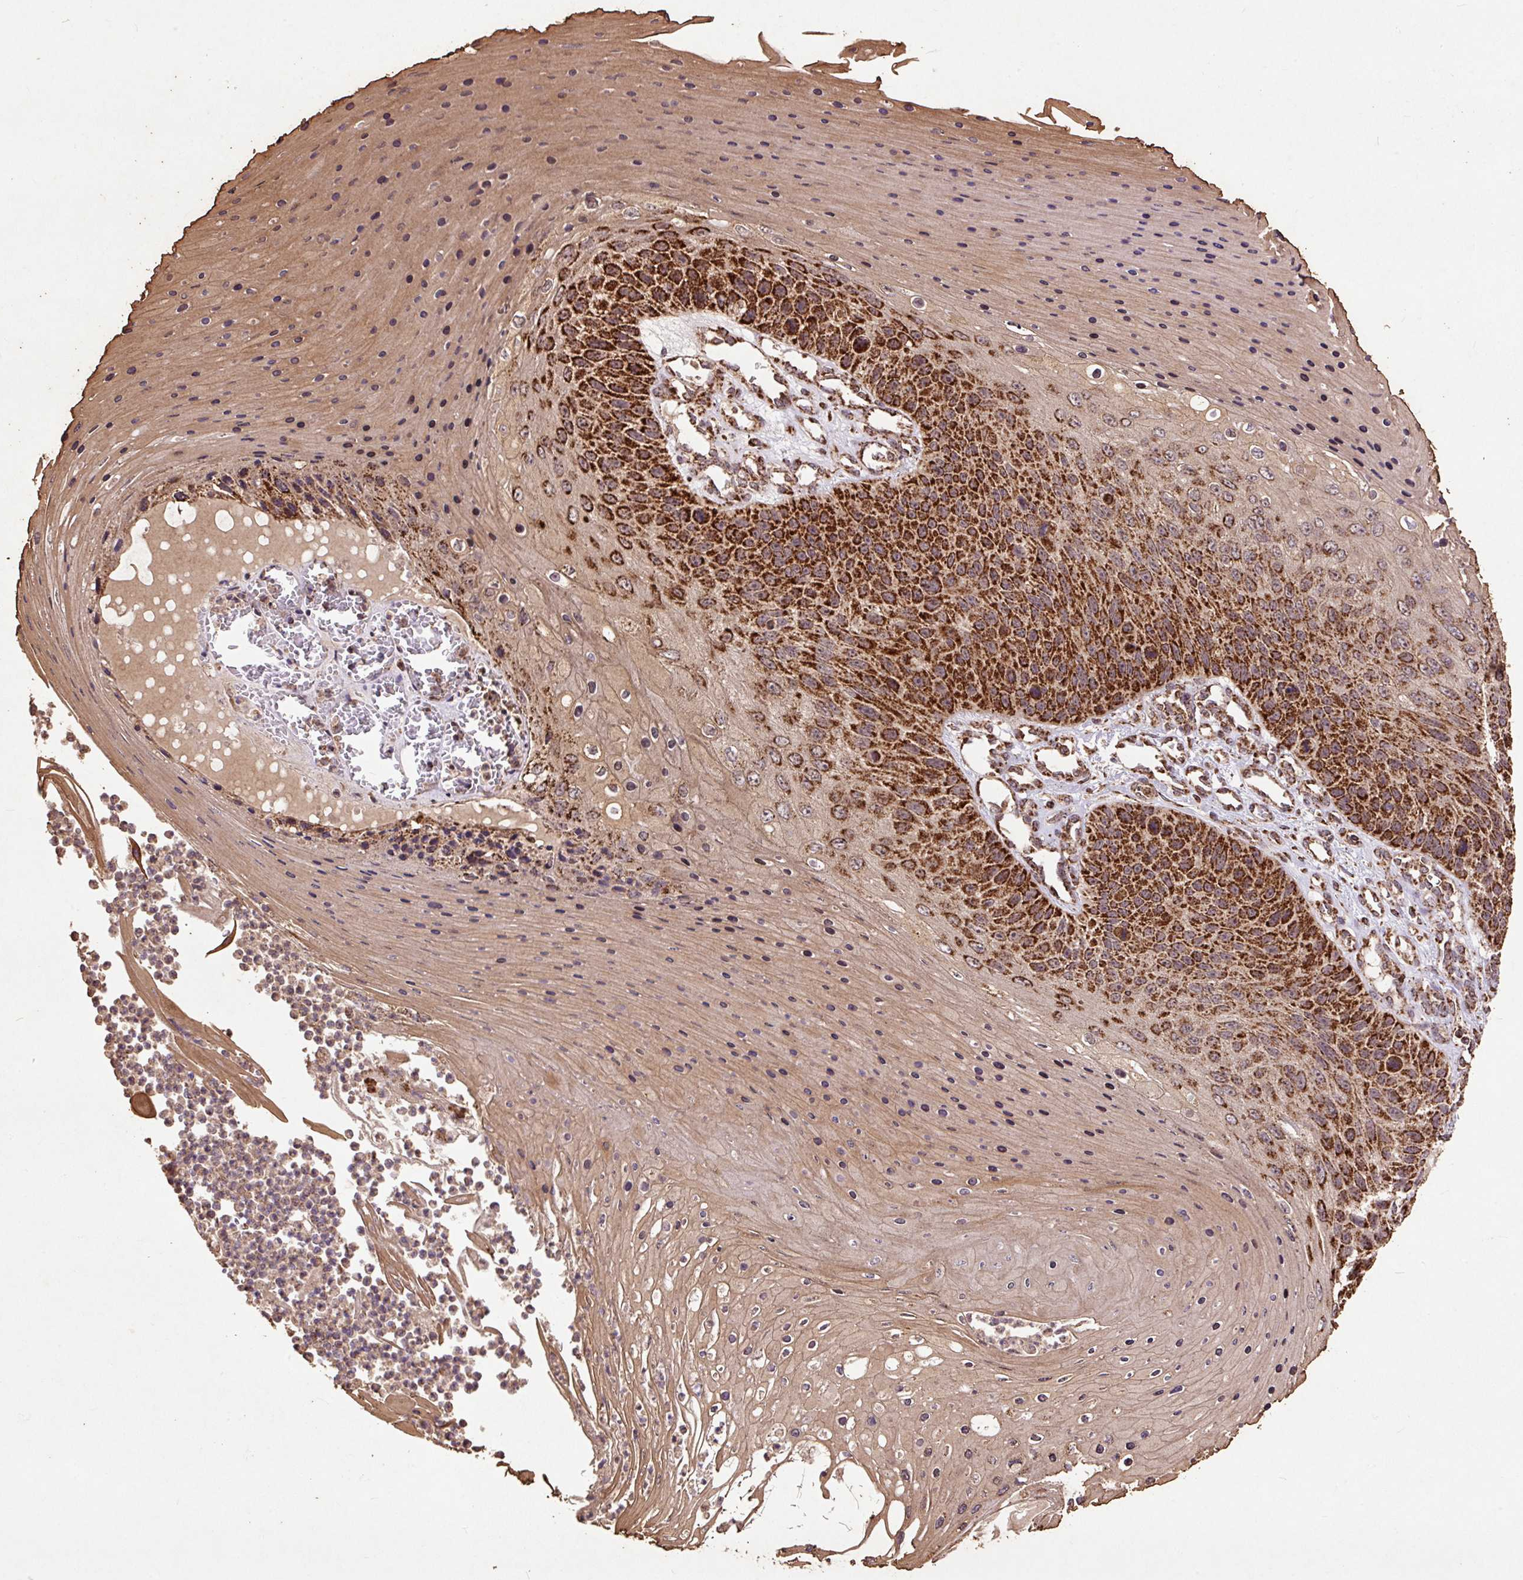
{"staining": {"intensity": "strong", "quantity": ">75%", "location": "cytoplasmic/membranous"}, "tissue": "skin cancer", "cell_type": "Tumor cells", "image_type": "cancer", "snomed": [{"axis": "morphology", "description": "Squamous cell carcinoma, NOS"}, {"axis": "topography", "description": "Skin"}], "caption": "Immunohistochemical staining of human squamous cell carcinoma (skin) displays strong cytoplasmic/membranous protein expression in about >75% of tumor cells.", "gene": "ATP5F1A", "patient": {"sex": "female", "age": 88}}